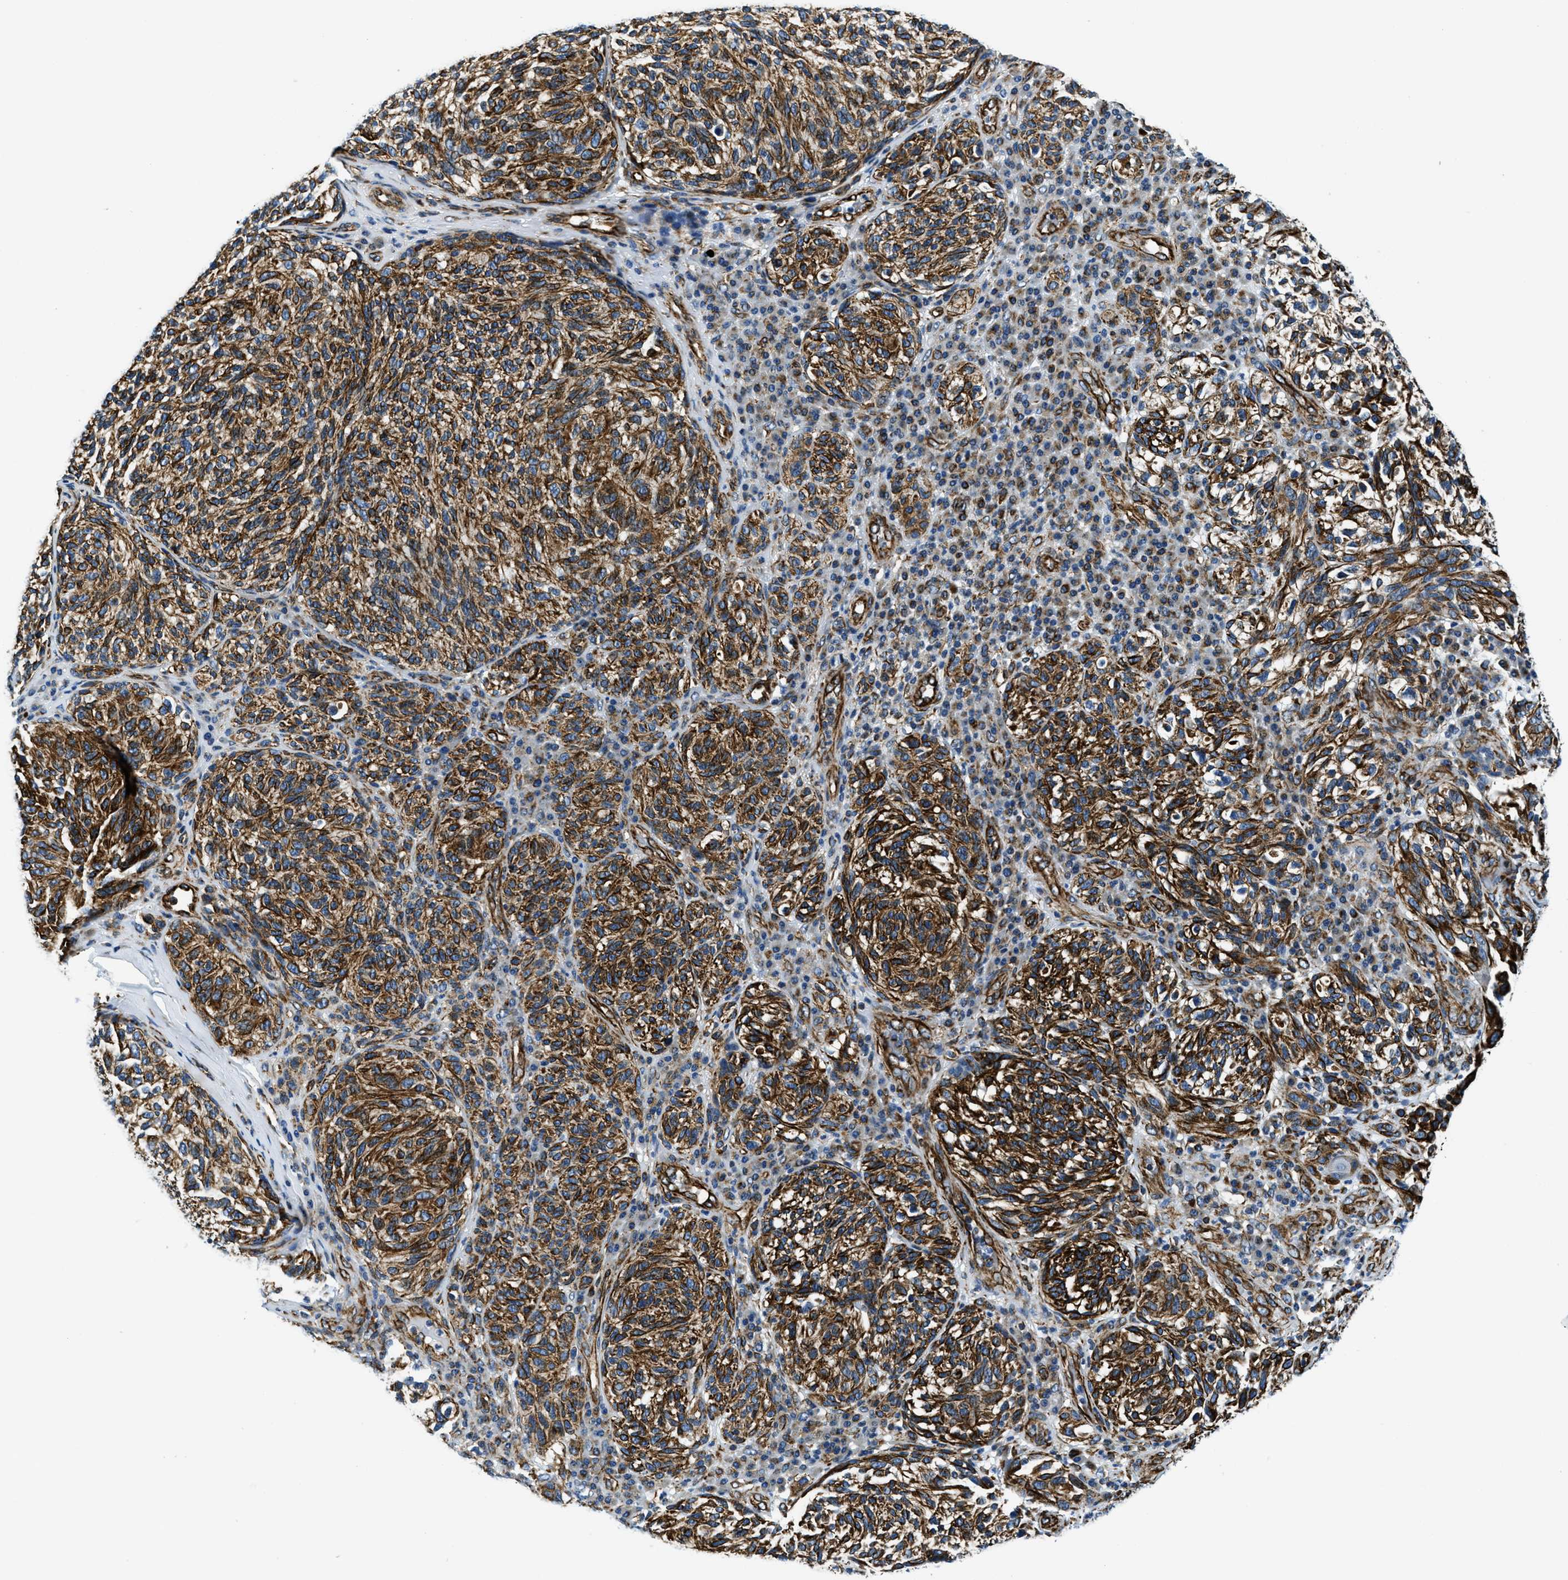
{"staining": {"intensity": "strong", "quantity": ">75%", "location": "cytoplasmic/membranous"}, "tissue": "melanoma", "cell_type": "Tumor cells", "image_type": "cancer", "snomed": [{"axis": "morphology", "description": "Malignant melanoma, NOS"}, {"axis": "topography", "description": "Skin"}], "caption": "This is a micrograph of immunohistochemistry (IHC) staining of malignant melanoma, which shows strong staining in the cytoplasmic/membranous of tumor cells.", "gene": "GNS", "patient": {"sex": "female", "age": 73}}